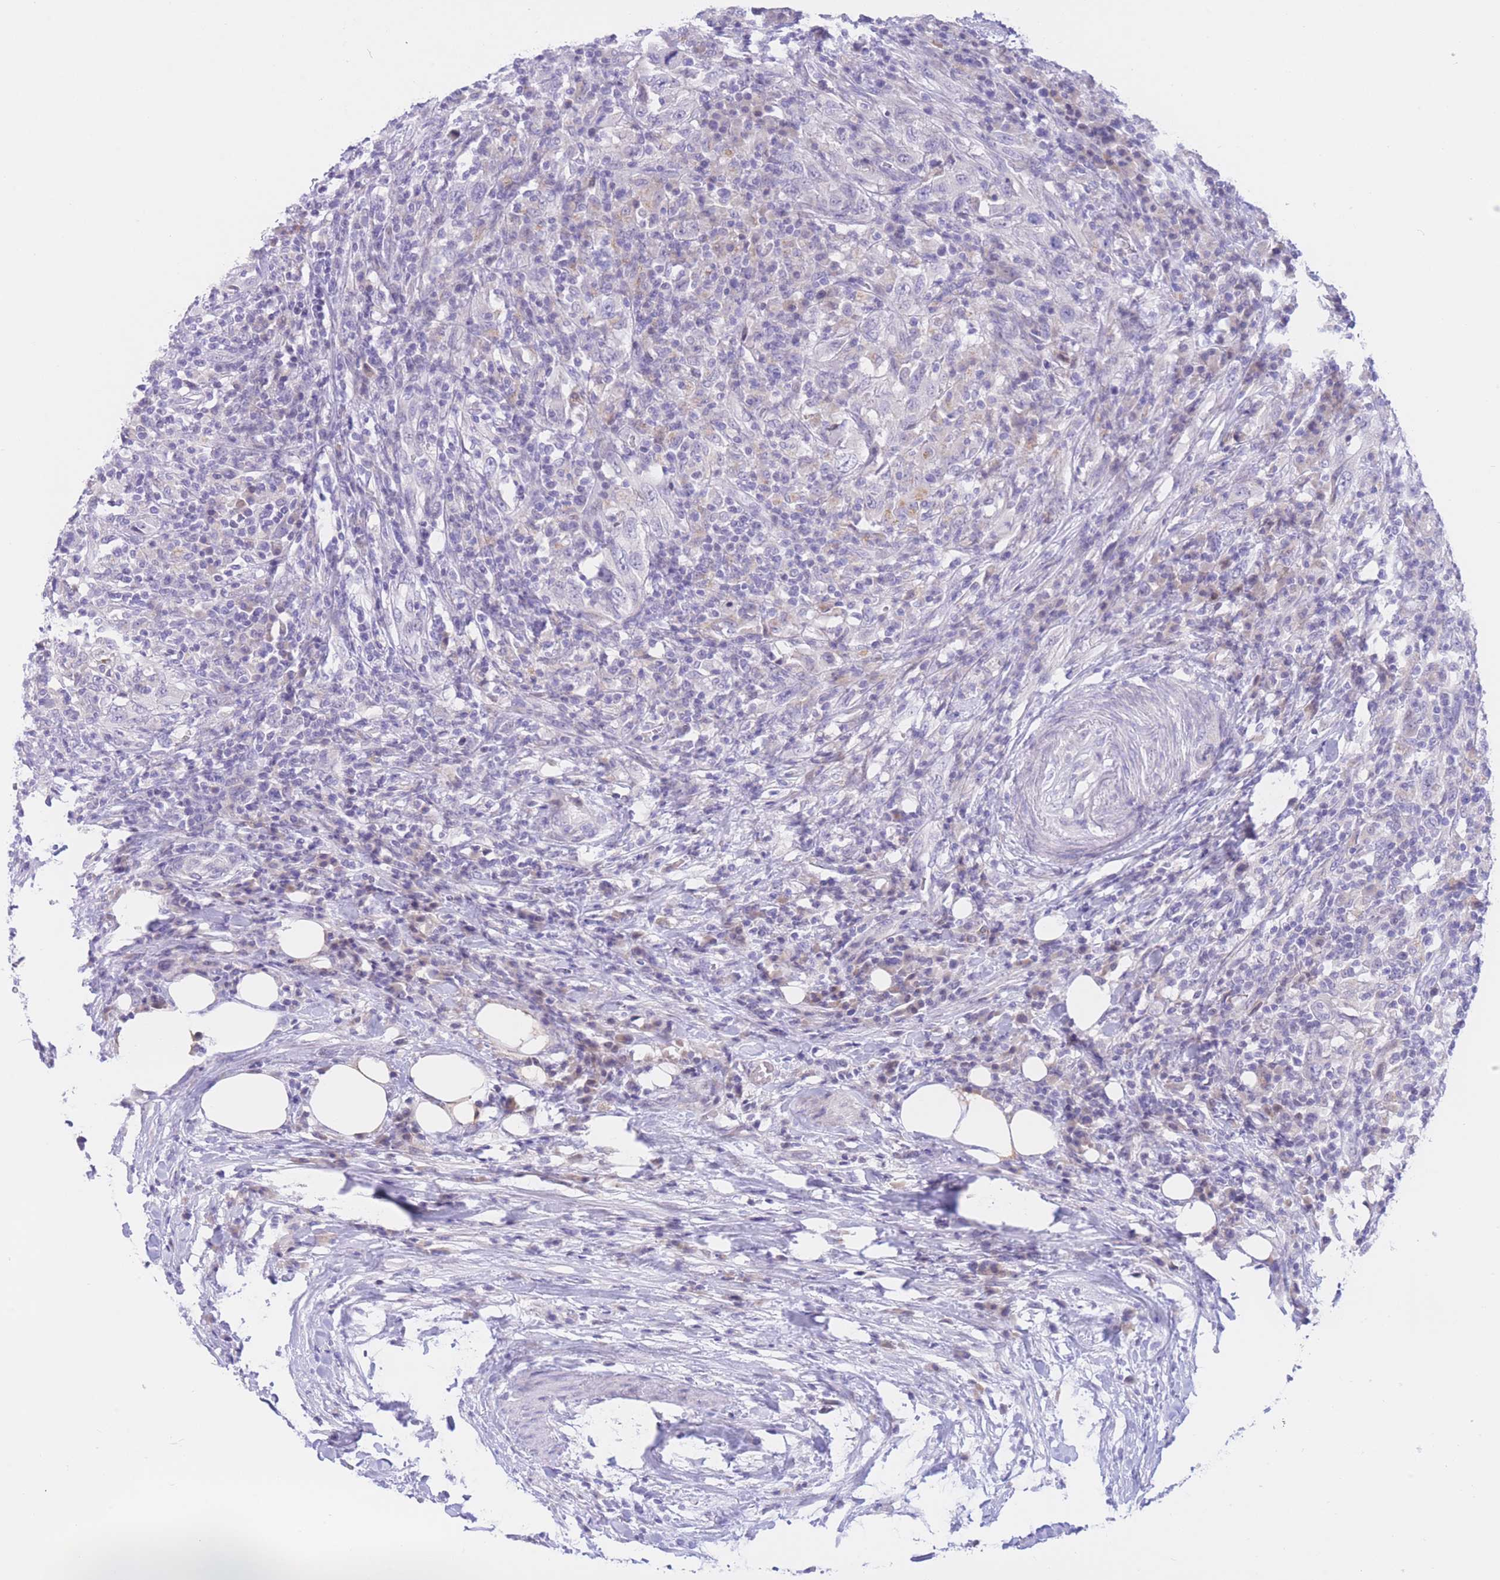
{"staining": {"intensity": "negative", "quantity": "none", "location": "none"}, "tissue": "urothelial cancer", "cell_type": "Tumor cells", "image_type": "cancer", "snomed": [{"axis": "morphology", "description": "Urothelial carcinoma, High grade"}, {"axis": "topography", "description": "Urinary bladder"}], "caption": "This is an immunohistochemistry histopathology image of human urothelial cancer. There is no staining in tumor cells.", "gene": "RPL39L", "patient": {"sex": "male", "age": 61}}